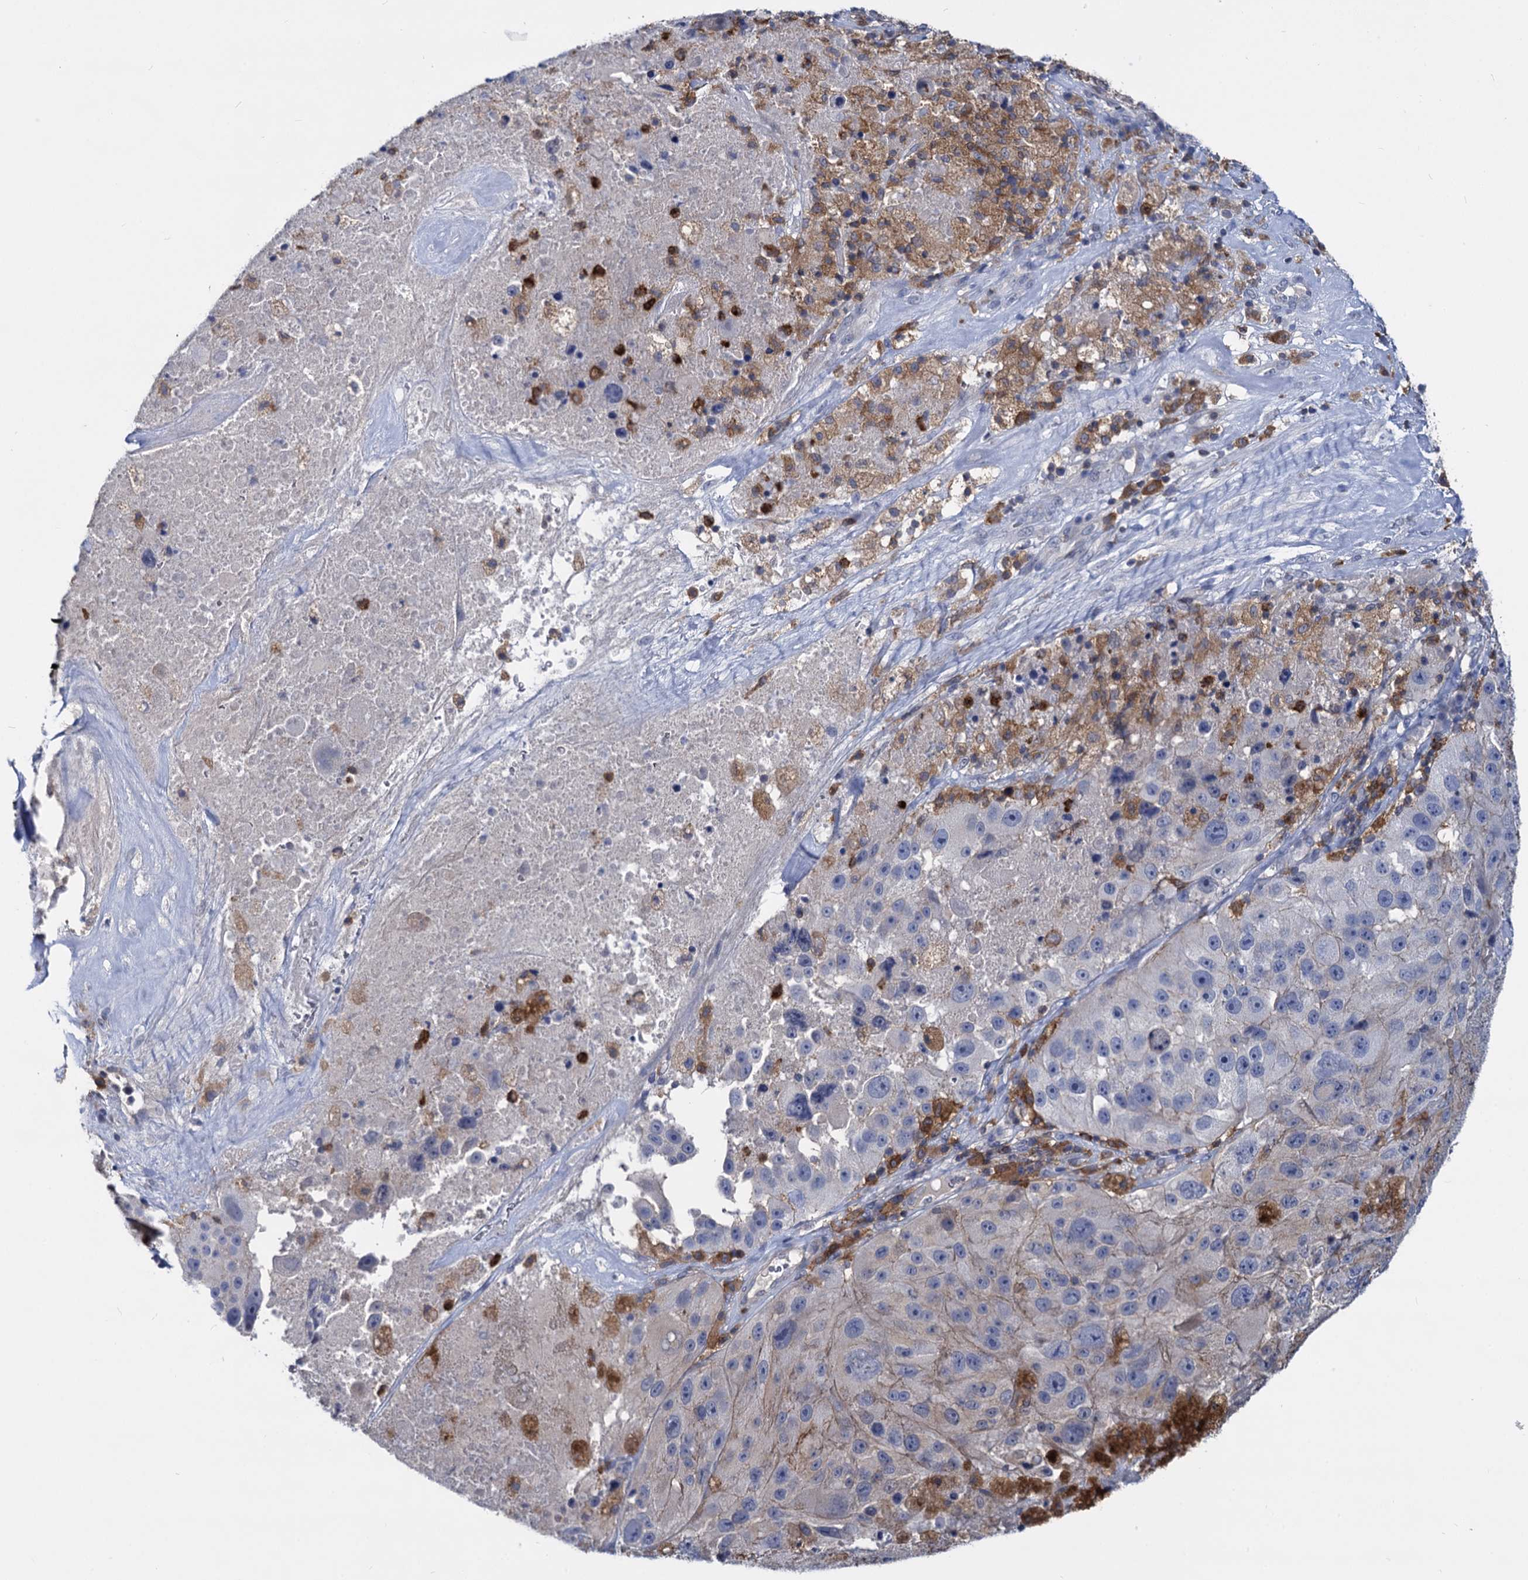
{"staining": {"intensity": "negative", "quantity": "none", "location": "none"}, "tissue": "melanoma", "cell_type": "Tumor cells", "image_type": "cancer", "snomed": [{"axis": "morphology", "description": "Malignant melanoma, Metastatic site"}, {"axis": "topography", "description": "Lymph node"}], "caption": "Protein analysis of melanoma reveals no significant expression in tumor cells. (Brightfield microscopy of DAB immunohistochemistry (IHC) at high magnification).", "gene": "RHOG", "patient": {"sex": "male", "age": 62}}